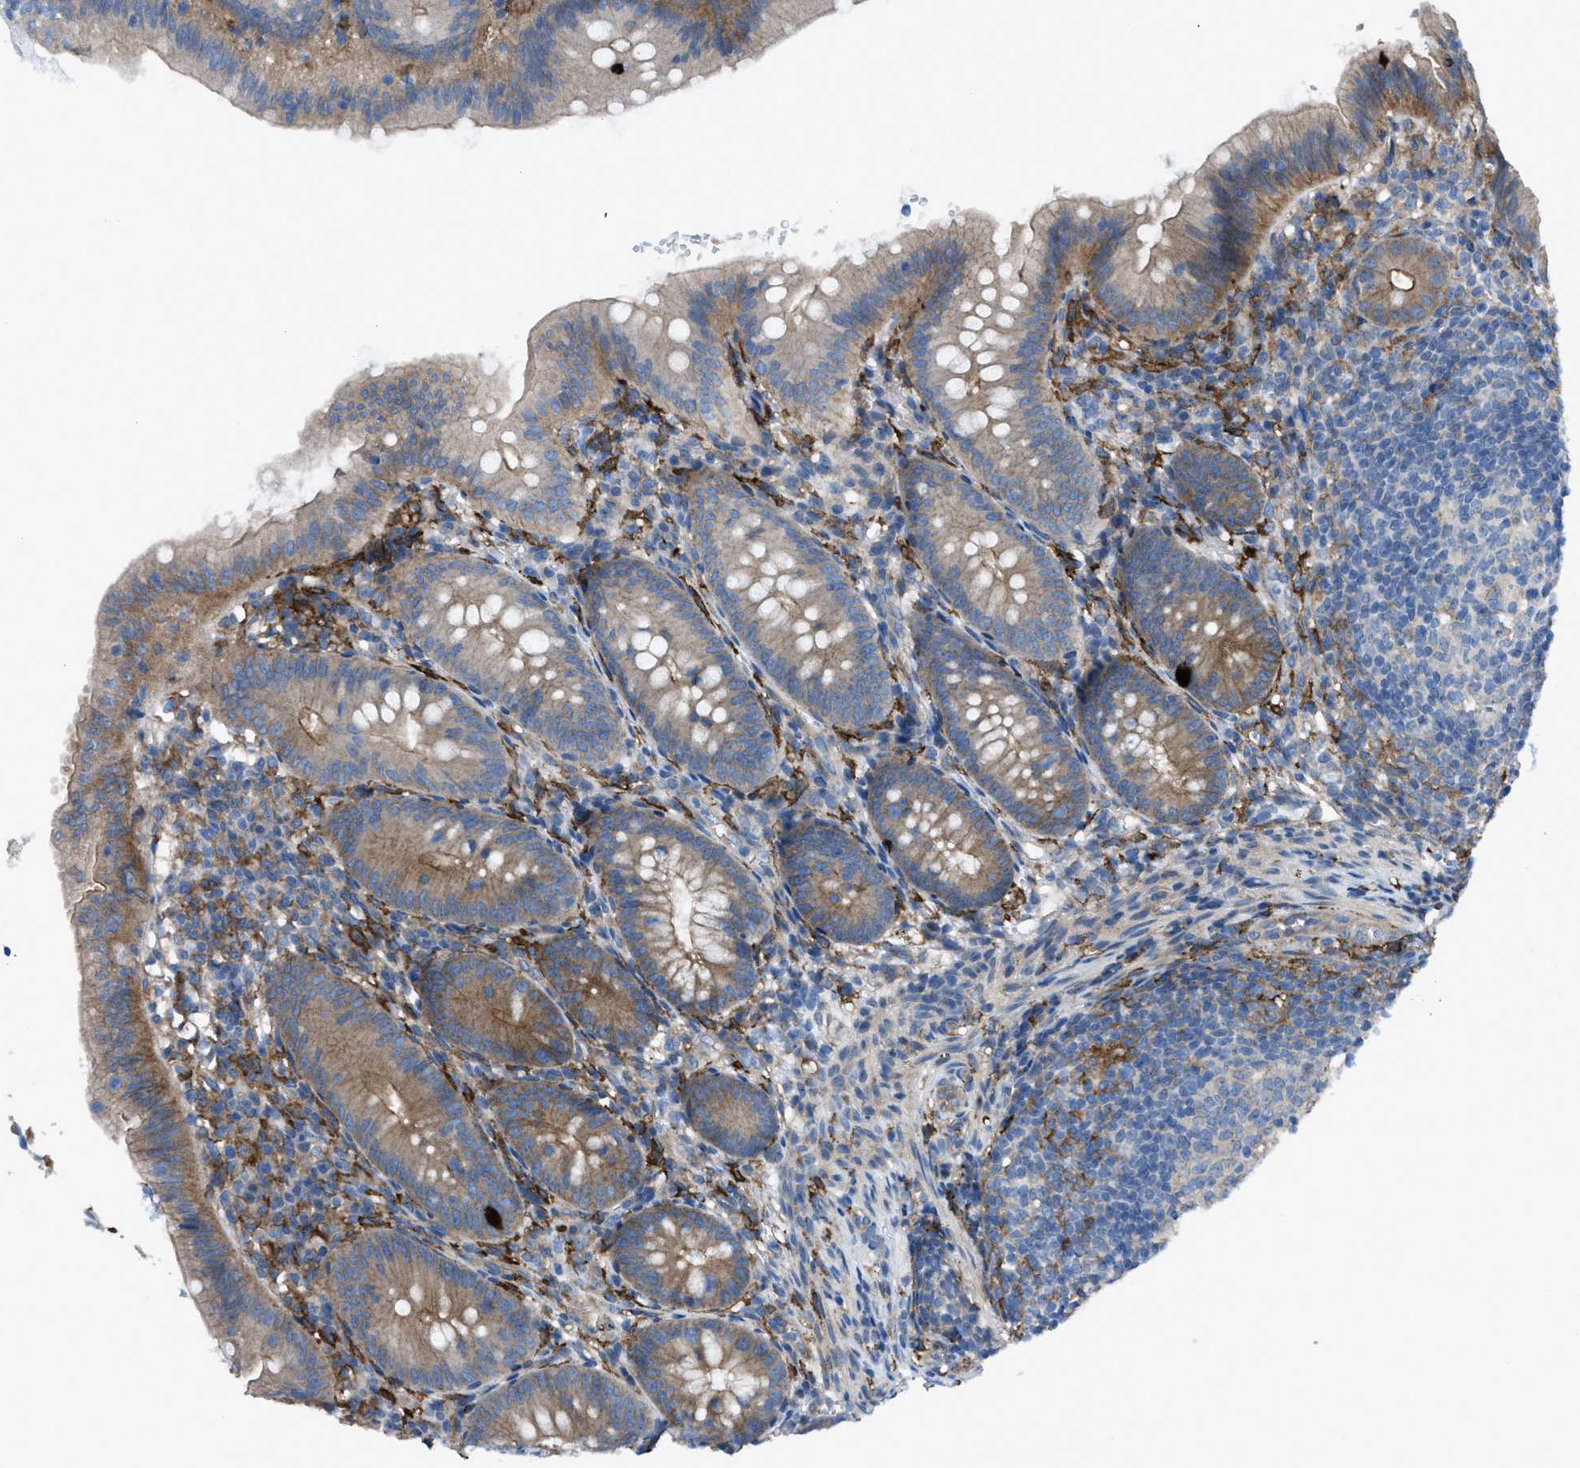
{"staining": {"intensity": "moderate", "quantity": ">75%", "location": "cytoplasmic/membranous"}, "tissue": "appendix", "cell_type": "Glandular cells", "image_type": "normal", "snomed": [{"axis": "morphology", "description": "Normal tissue, NOS"}, {"axis": "topography", "description": "Appendix"}], "caption": "Protein expression analysis of unremarkable human appendix reveals moderate cytoplasmic/membranous expression in about >75% of glandular cells.", "gene": "EGFR", "patient": {"sex": "male", "age": 1}}